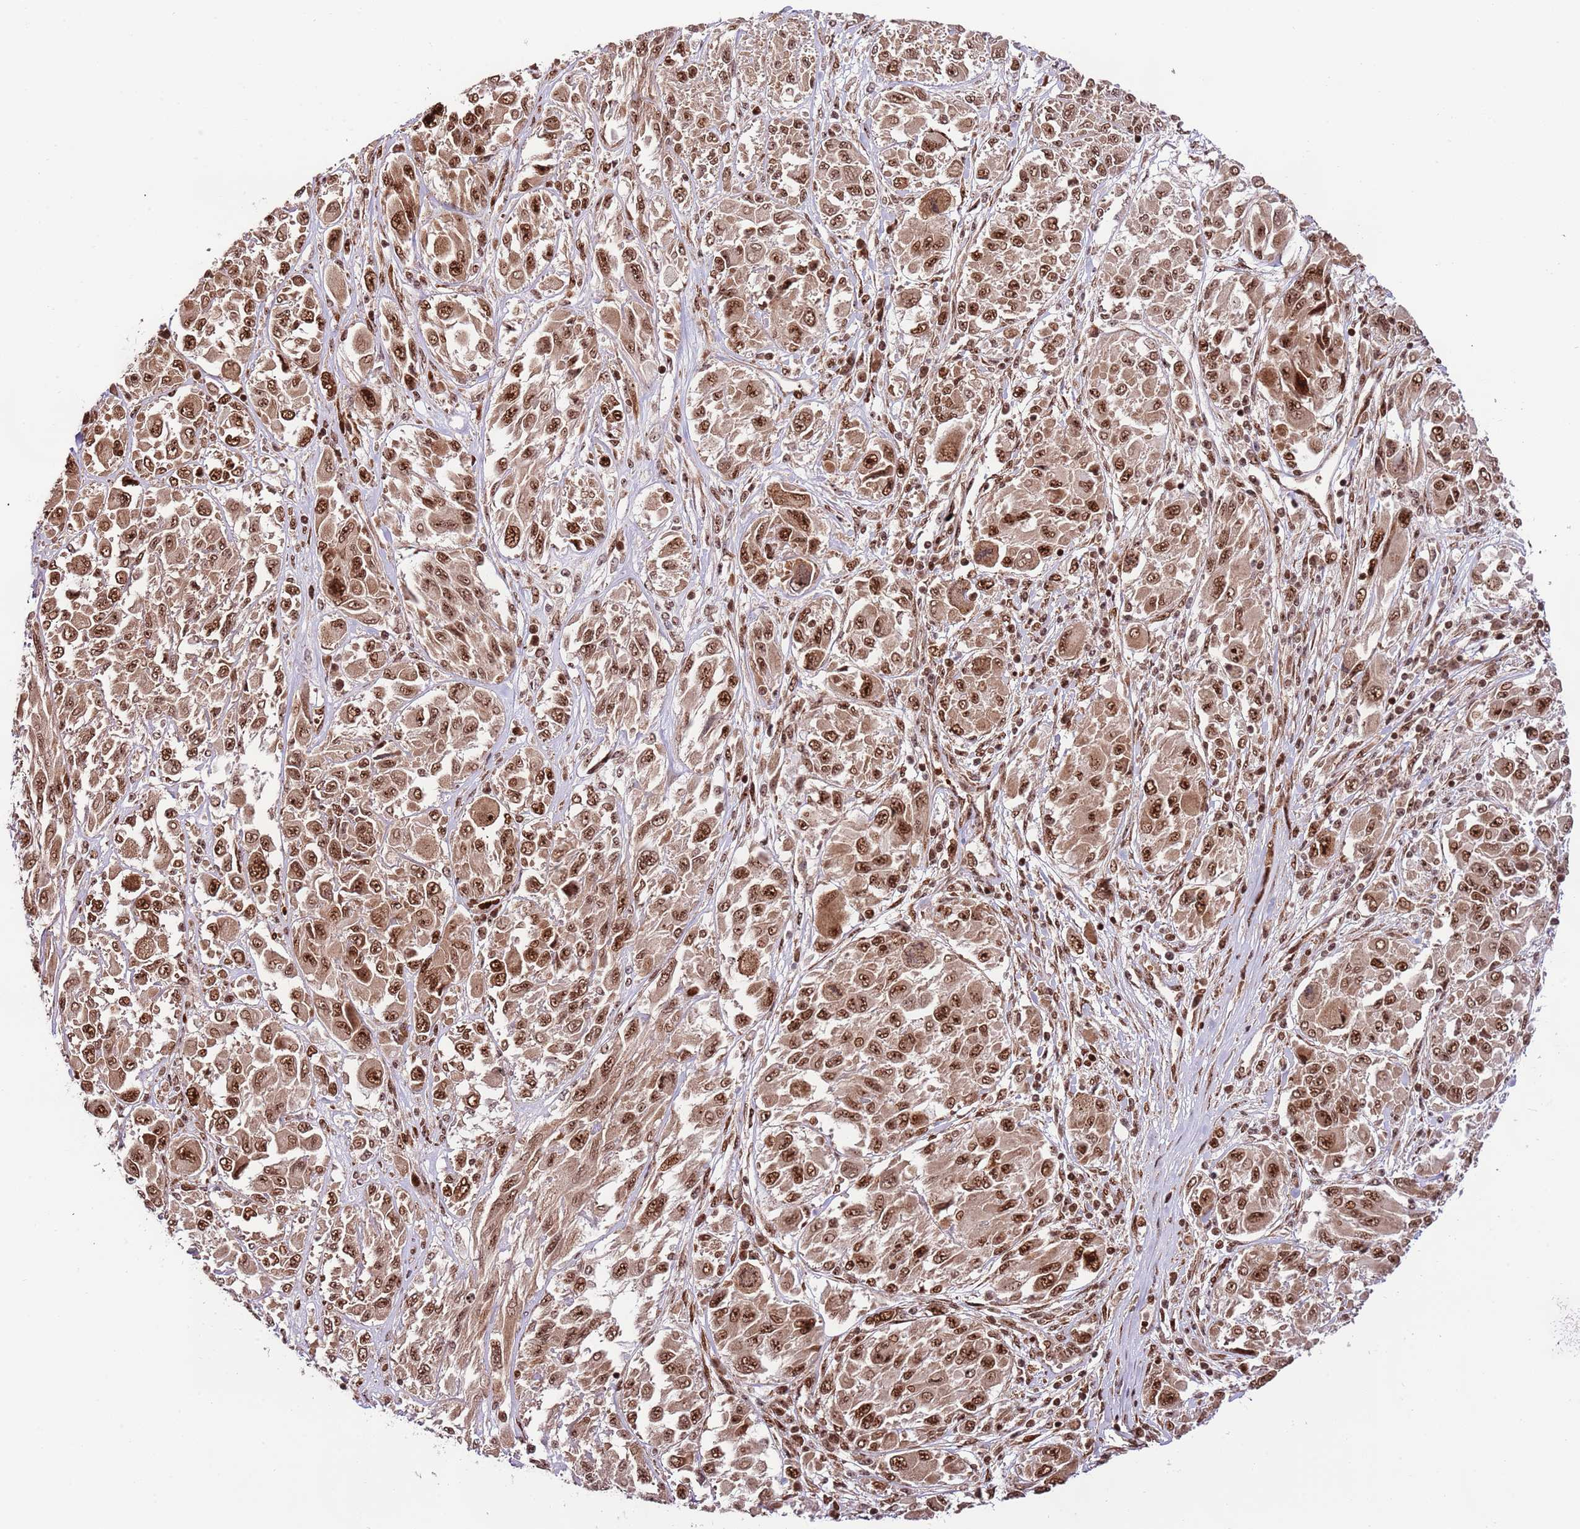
{"staining": {"intensity": "strong", "quantity": ">75%", "location": "cytoplasmic/membranous,nuclear"}, "tissue": "melanoma", "cell_type": "Tumor cells", "image_type": "cancer", "snomed": [{"axis": "morphology", "description": "Malignant melanoma, NOS"}, {"axis": "topography", "description": "Skin"}], "caption": "Protein expression analysis of human melanoma reveals strong cytoplasmic/membranous and nuclear staining in about >75% of tumor cells.", "gene": "RIF1", "patient": {"sex": "female", "age": 91}}